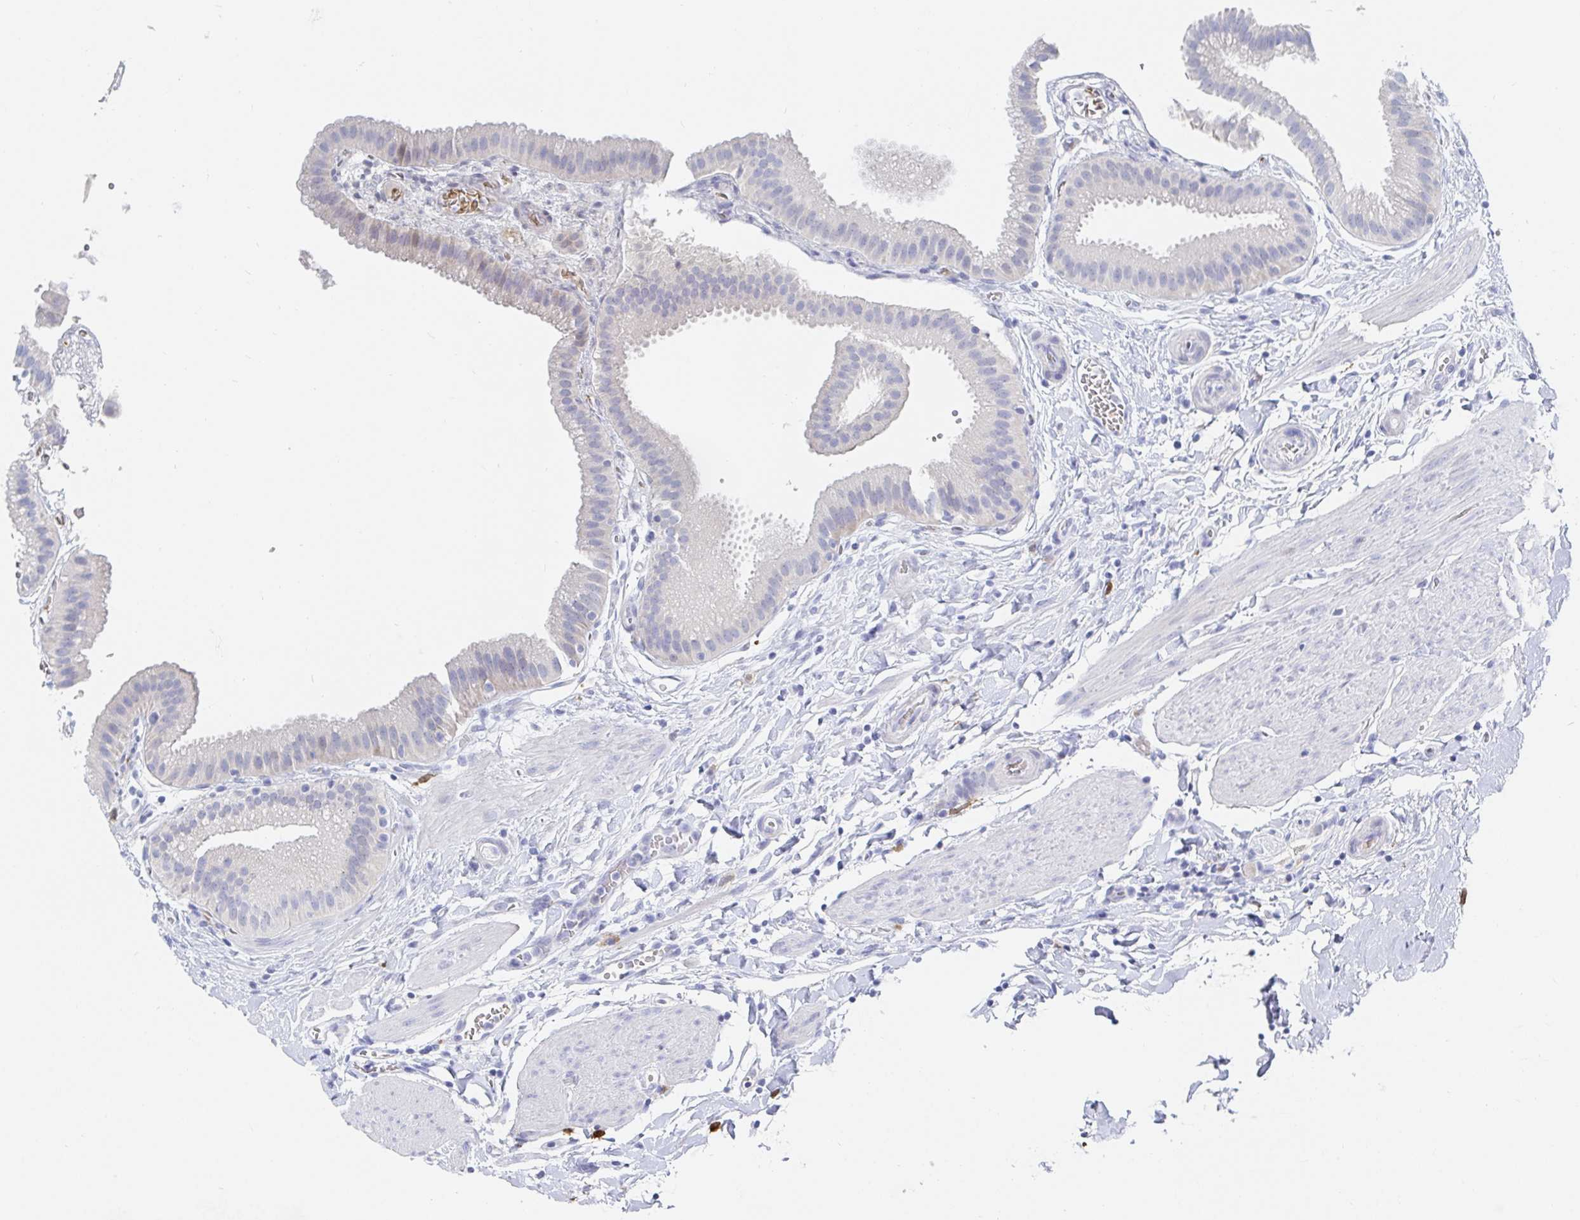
{"staining": {"intensity": "negative", "quantity": "none", "location": "none"}, "tissue": "gallbladder", "cell_type": "Glandular cells", "image_type": "normal", "snomed": [{"axis": "morphology", "description": "Normal tissue, NOS"}, {"axis": "topography", "description": "Gallbladder"}], "caption": "This is an immunohistochemistry image of normal human gallbladder. There is no expression in glandular cells.", "gene": "OR2A1", "patient": {"sex": "female", "age": 63}}